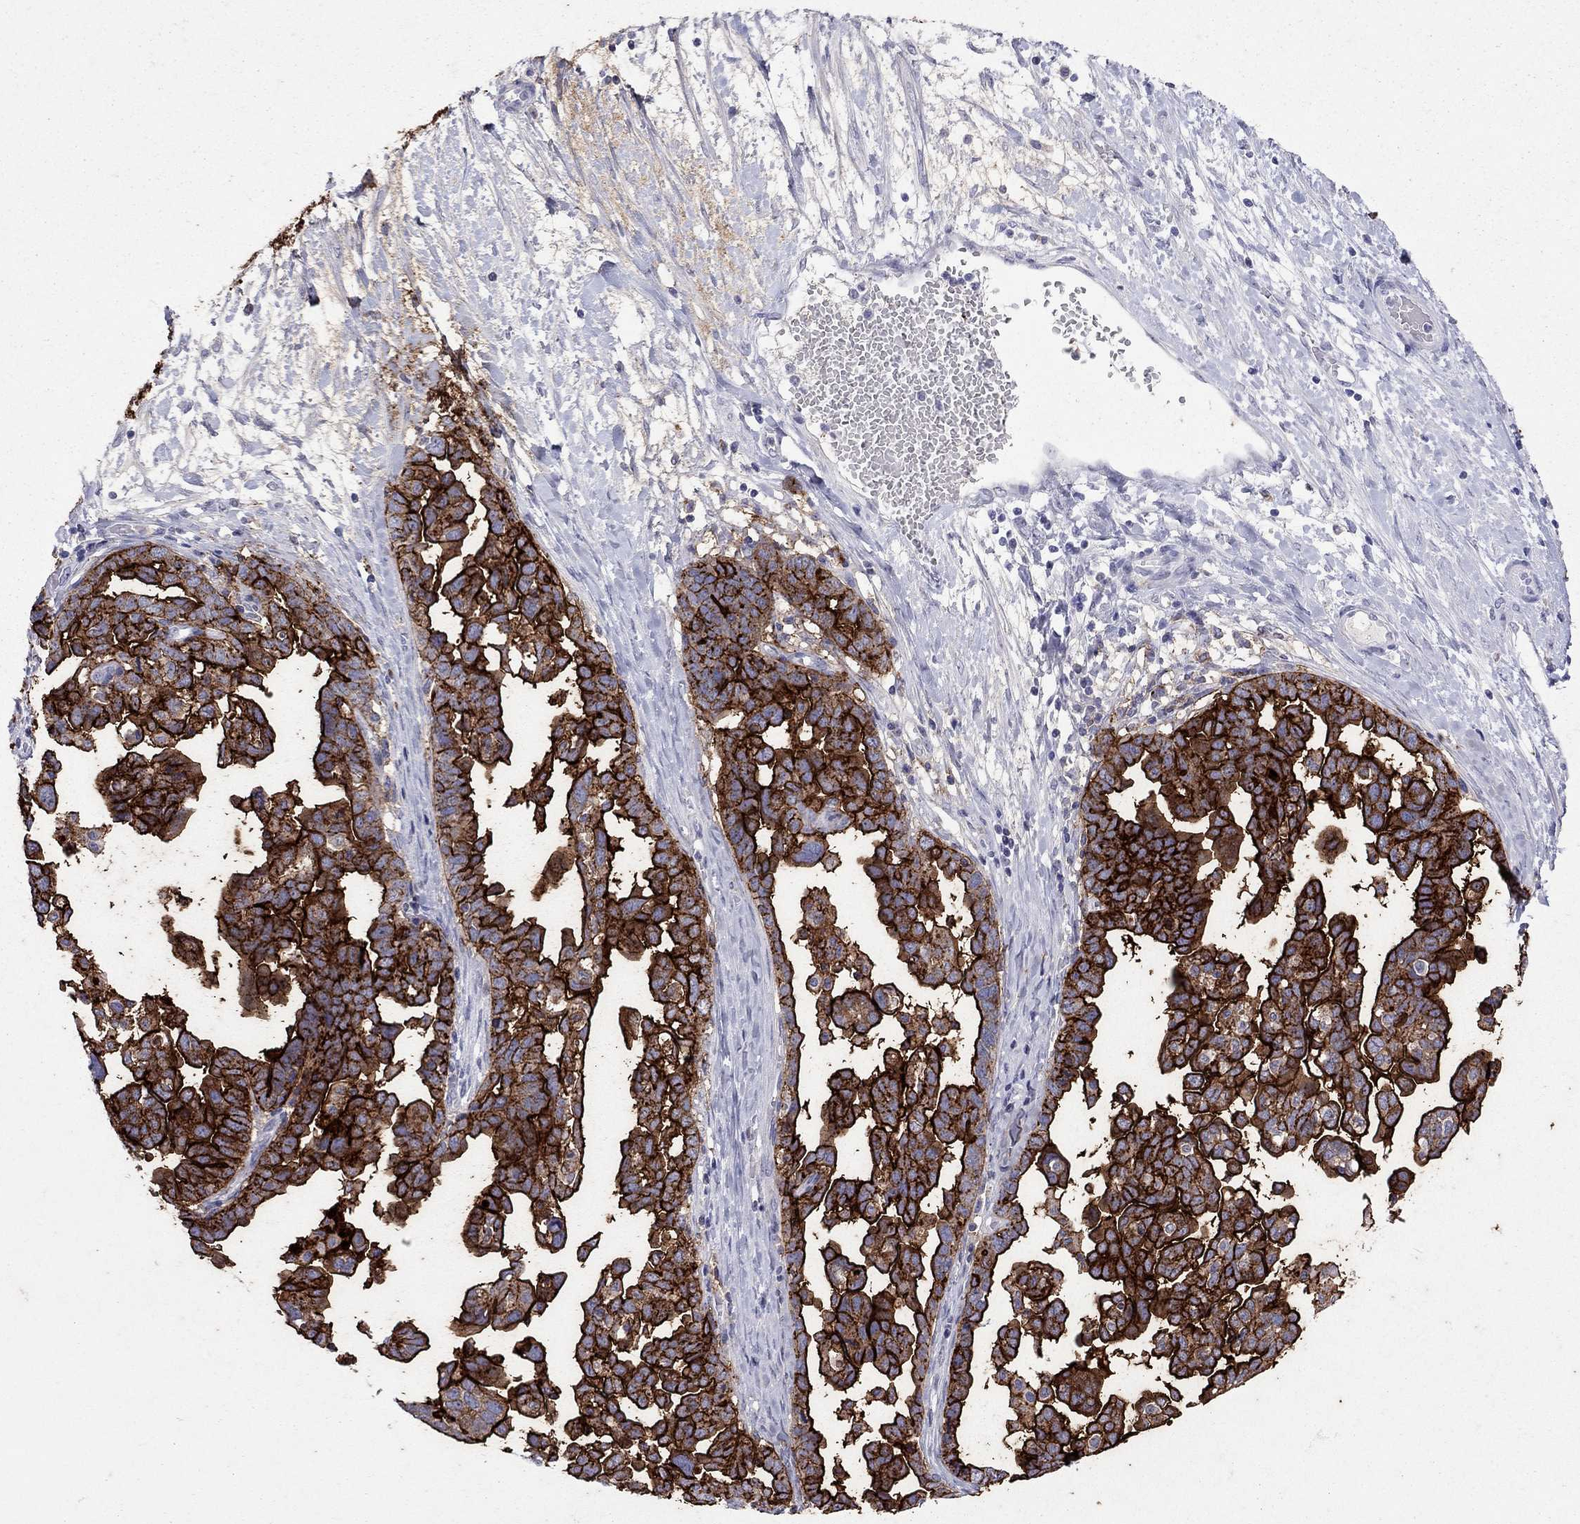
{"staining": {"intensity": "strong", "quantity": ">75%", "location": "cytoplasmic/membranous"}, "tissue": "ovarian cancer", "cell_type": "Tumor cells", "image_type": "cancer", "snomed": [{"axis": "morphology", "description": "Cystadenocarcinoma, serous, NOS"}, {"axis": "topography", "description": "Ovary"}], "caption": "Ovarian serous cystadenocarcinoma stained with a protein marker demonstrates strong staining in tumor cells.", "gene": "MUC16", "patient": {"sex": "female", "age": 54}}